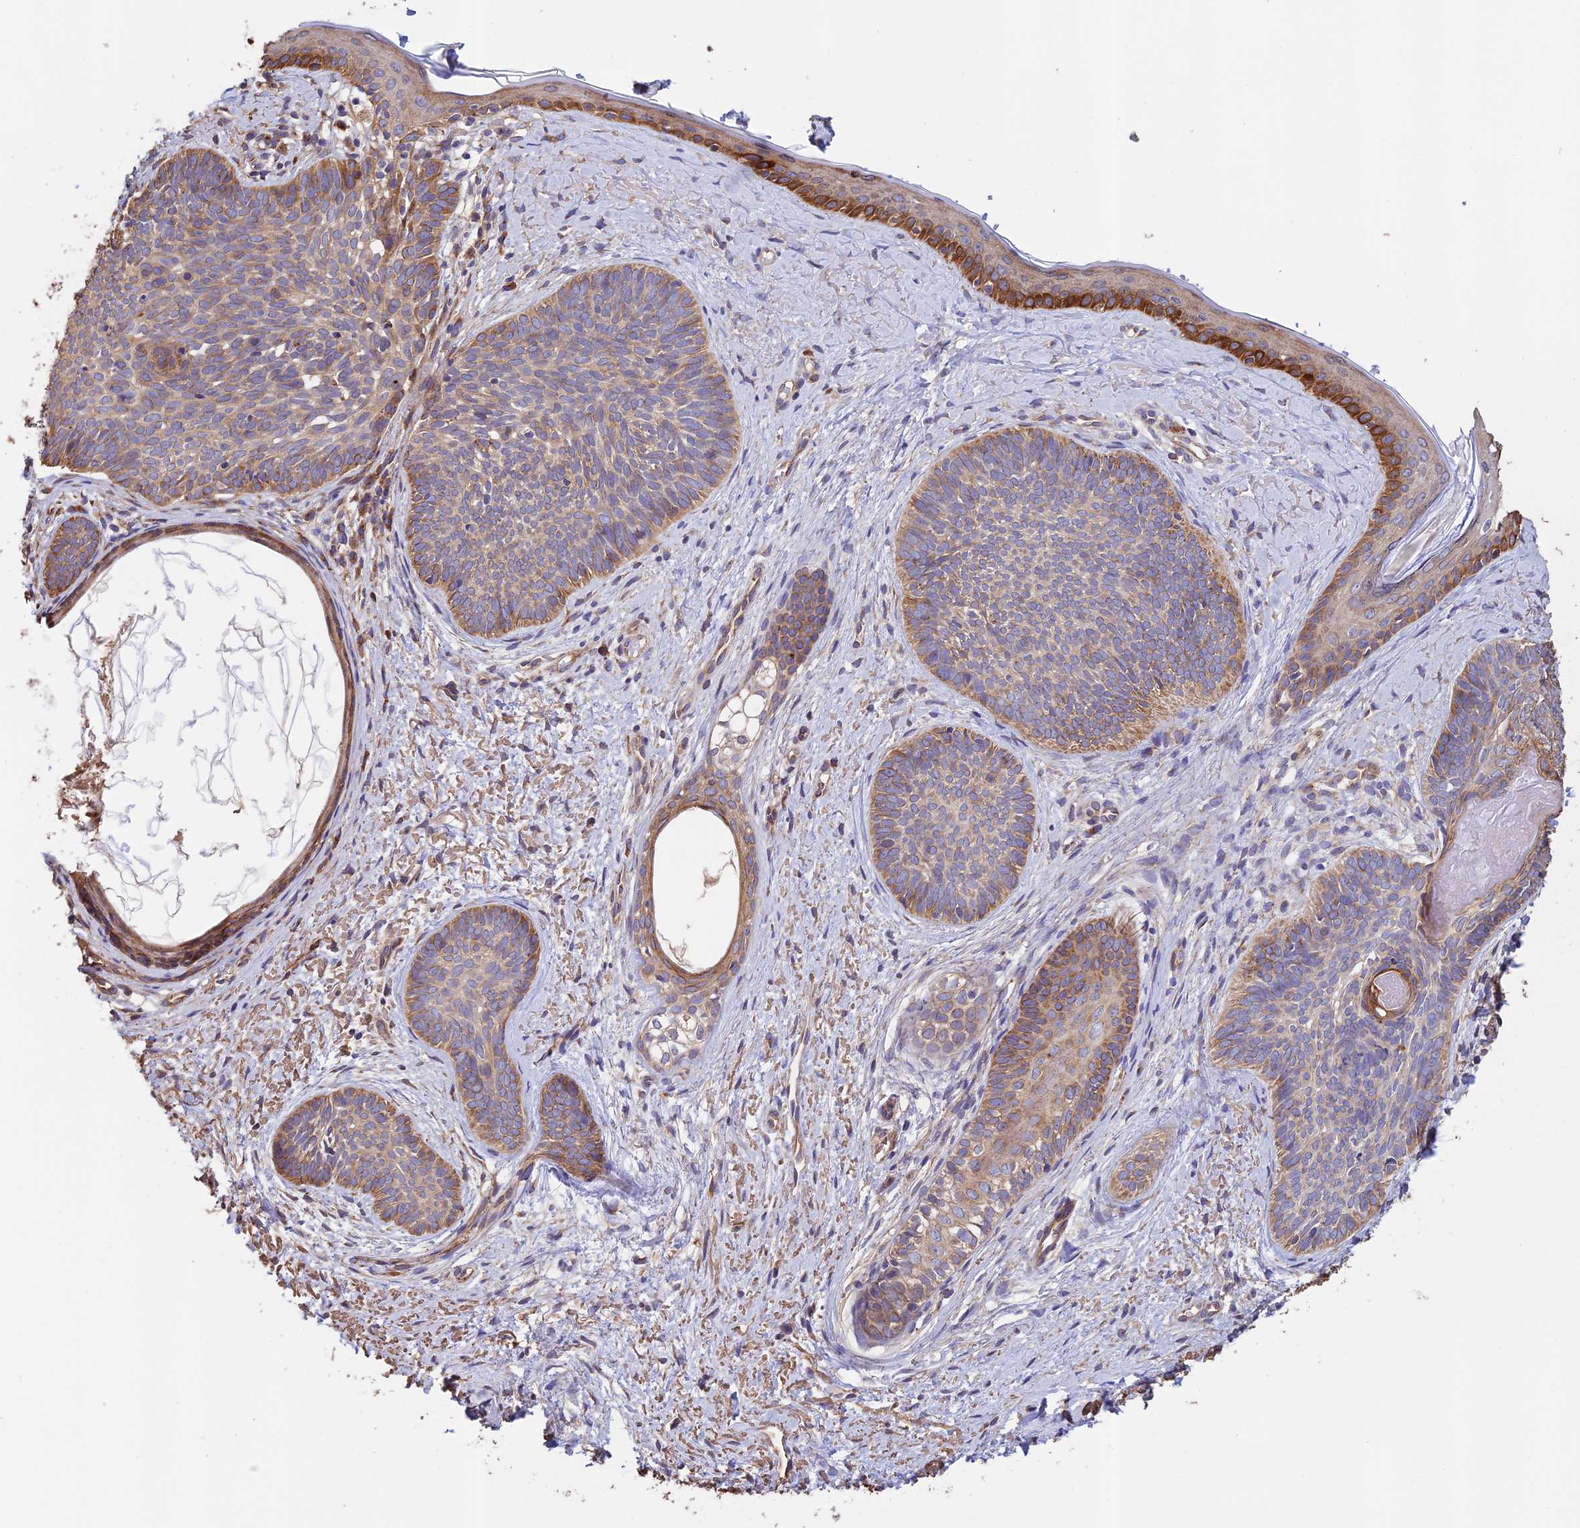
{"staining": {"intensity": "moderate", "quantity": "<25%", "location": "cytoplasmic/membranous"}, "tissue": "skin cancer", "cell_type": "Tumor cells", "image_type": "cancer", "snomed": [{"axis": "morphology", "description": "Basal cell carcinoma"}, {"axis": "topography", "description": "Skin"}], "caption": "Tumor cells show moderate cytoplasmic/membranous positivity in about <25% of cells in skin basal cell carcinoma.", "gene": "EMC3", "patient": {"sex": "female", "age": 81}}